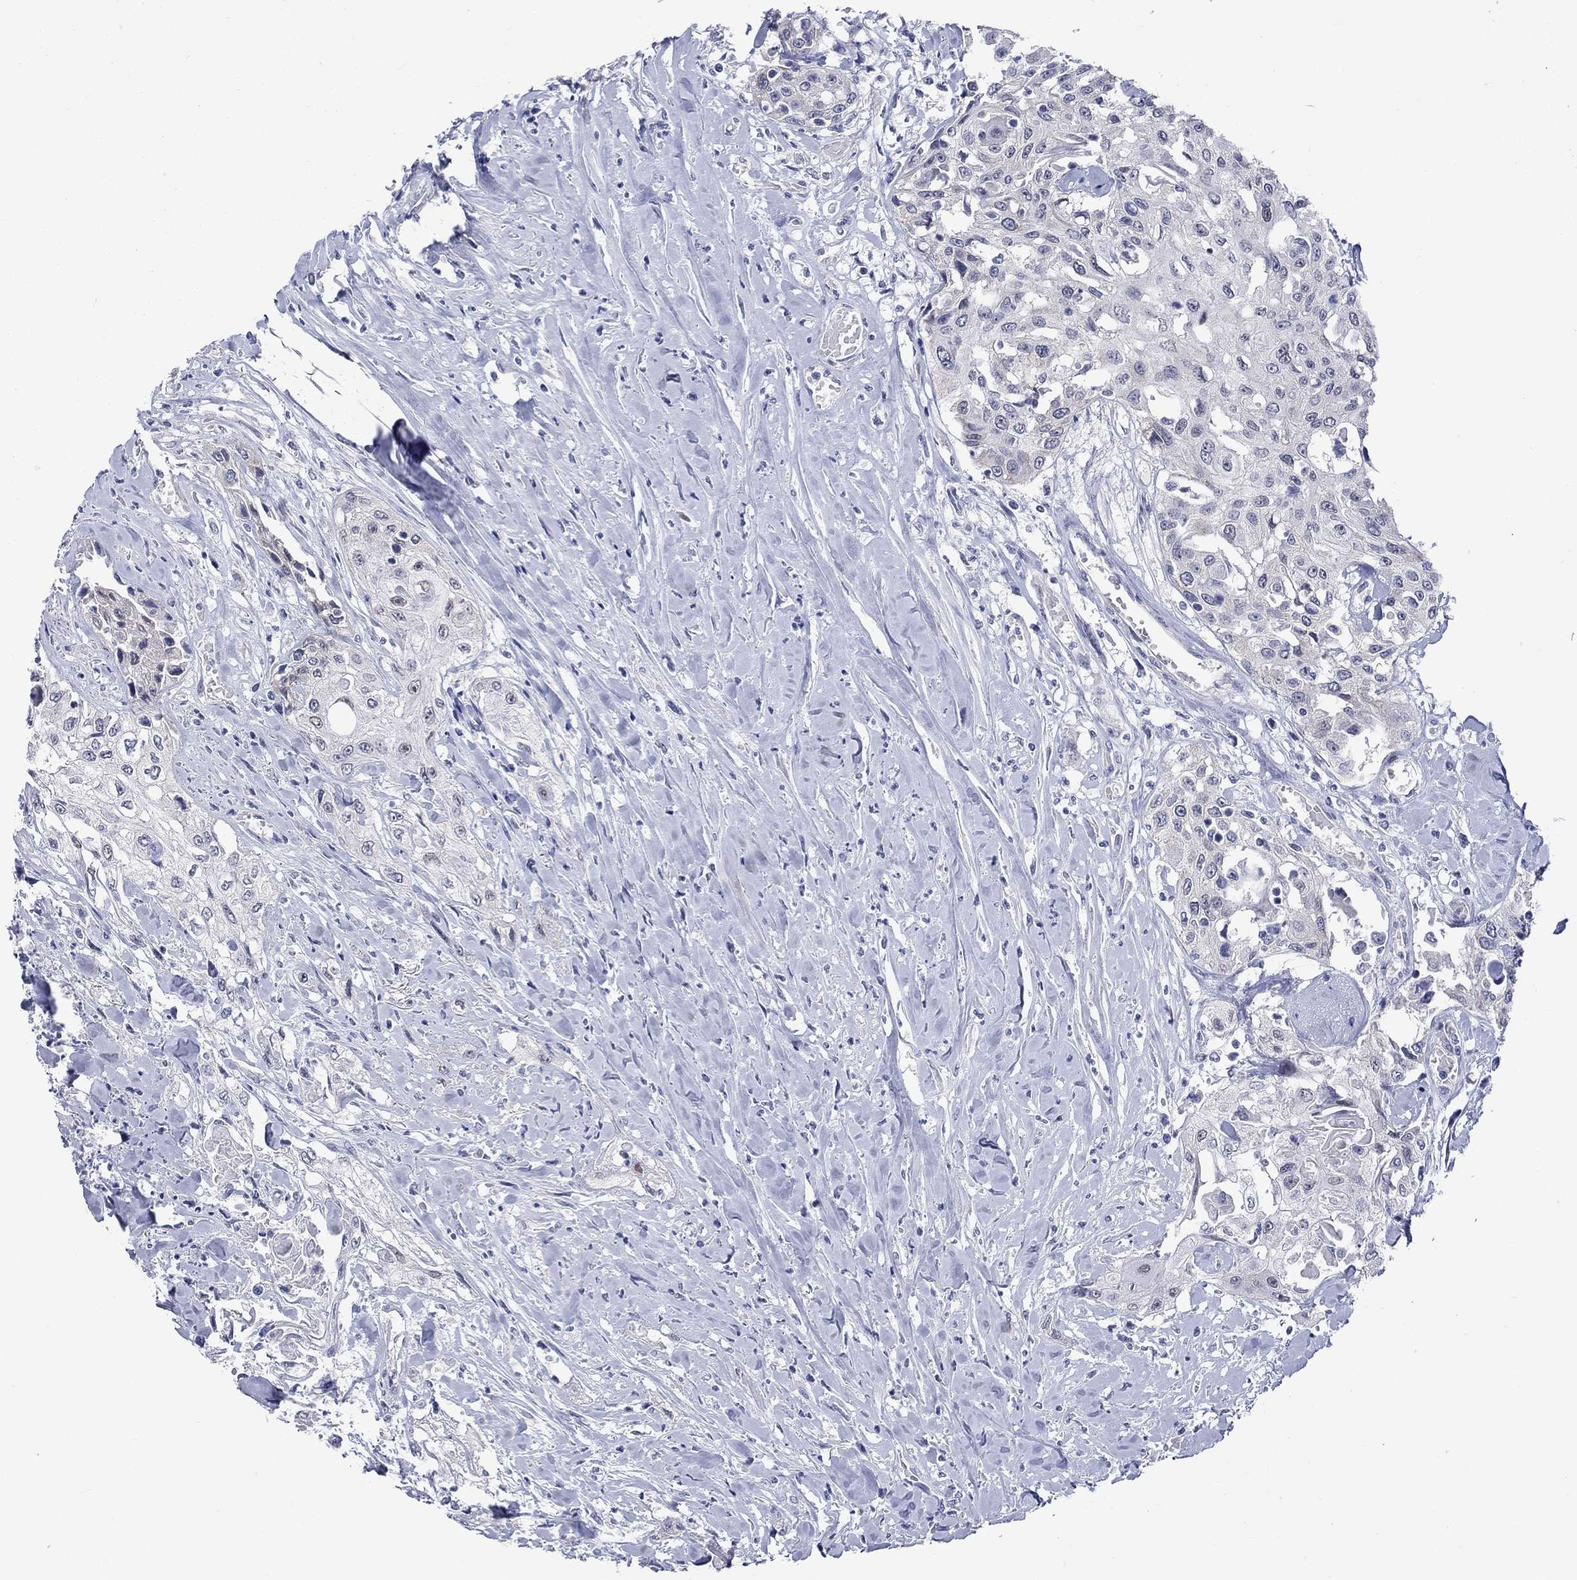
{"staining": {"intensity": "negative", "quantity": "none", "location": "none"}, "tissue": "head and neck cancer", "cell_type": "Tumor cells", "image_type": "cancer", "snomed": [{"axis": "morphology", "description": "Normal tissue, NOS"}, {"axis": "morphology", "description": "Squamous cell carcinoma, NOS"}, {"axis": "topography", "description": "Oral tissue"}, {"axis": "topography", "description": "Peripheral nerve tissue"}, {"axis": "topography", "description": "Head-Neck"}], "caption": "High power microscopy image of an IHC histopathology image of head and neck cancer (squamous cell carcinoma), revealing no significant expression in tumor cells.", "gene": "CERS1", "patient": {"sex": "female", "age": 59}}